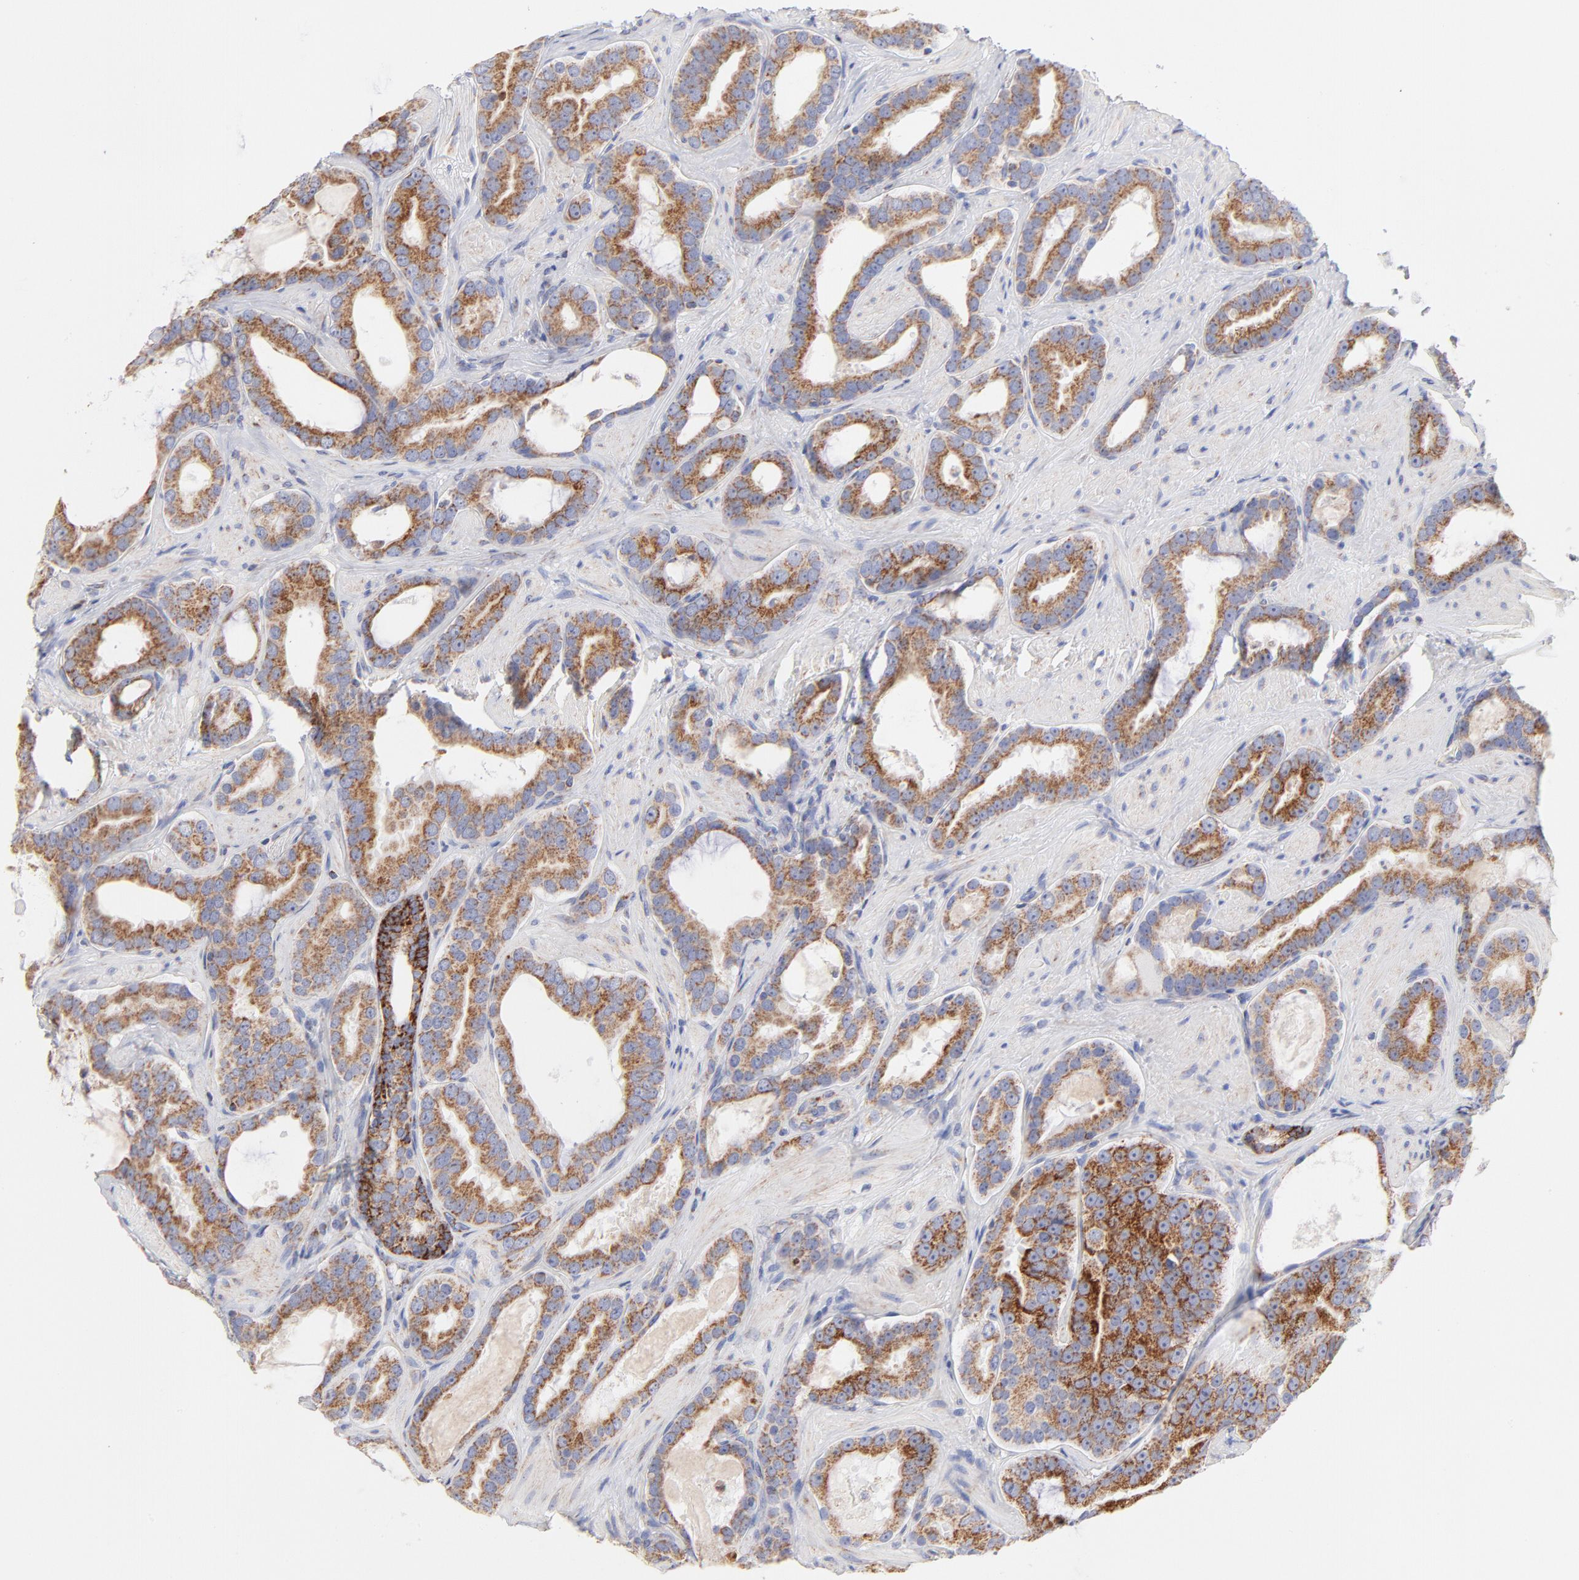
{"staining": {"intensity": "moderate", "quantity": ">75%", "location": "cytoplasmic/membranous"}, "tissue": "prostate cancer", "cell_type": "Tumor cells", "image_type": "cancer", "snomed": [{"axis": "morphology", "description": "Adenocarcinoma, Low grade"}, {"axis": "topography", "description": "Prostate"}], "caption": "Brown immunohistochemical staining in prostate cancer (adenocarcinoma (low-grade)) exhibits moderate cytoplasmic/membranous staining in approximately >75% of tumor cells.", "gene": "TIMM8A", "patient": {"sex": "male", "age": 59}}